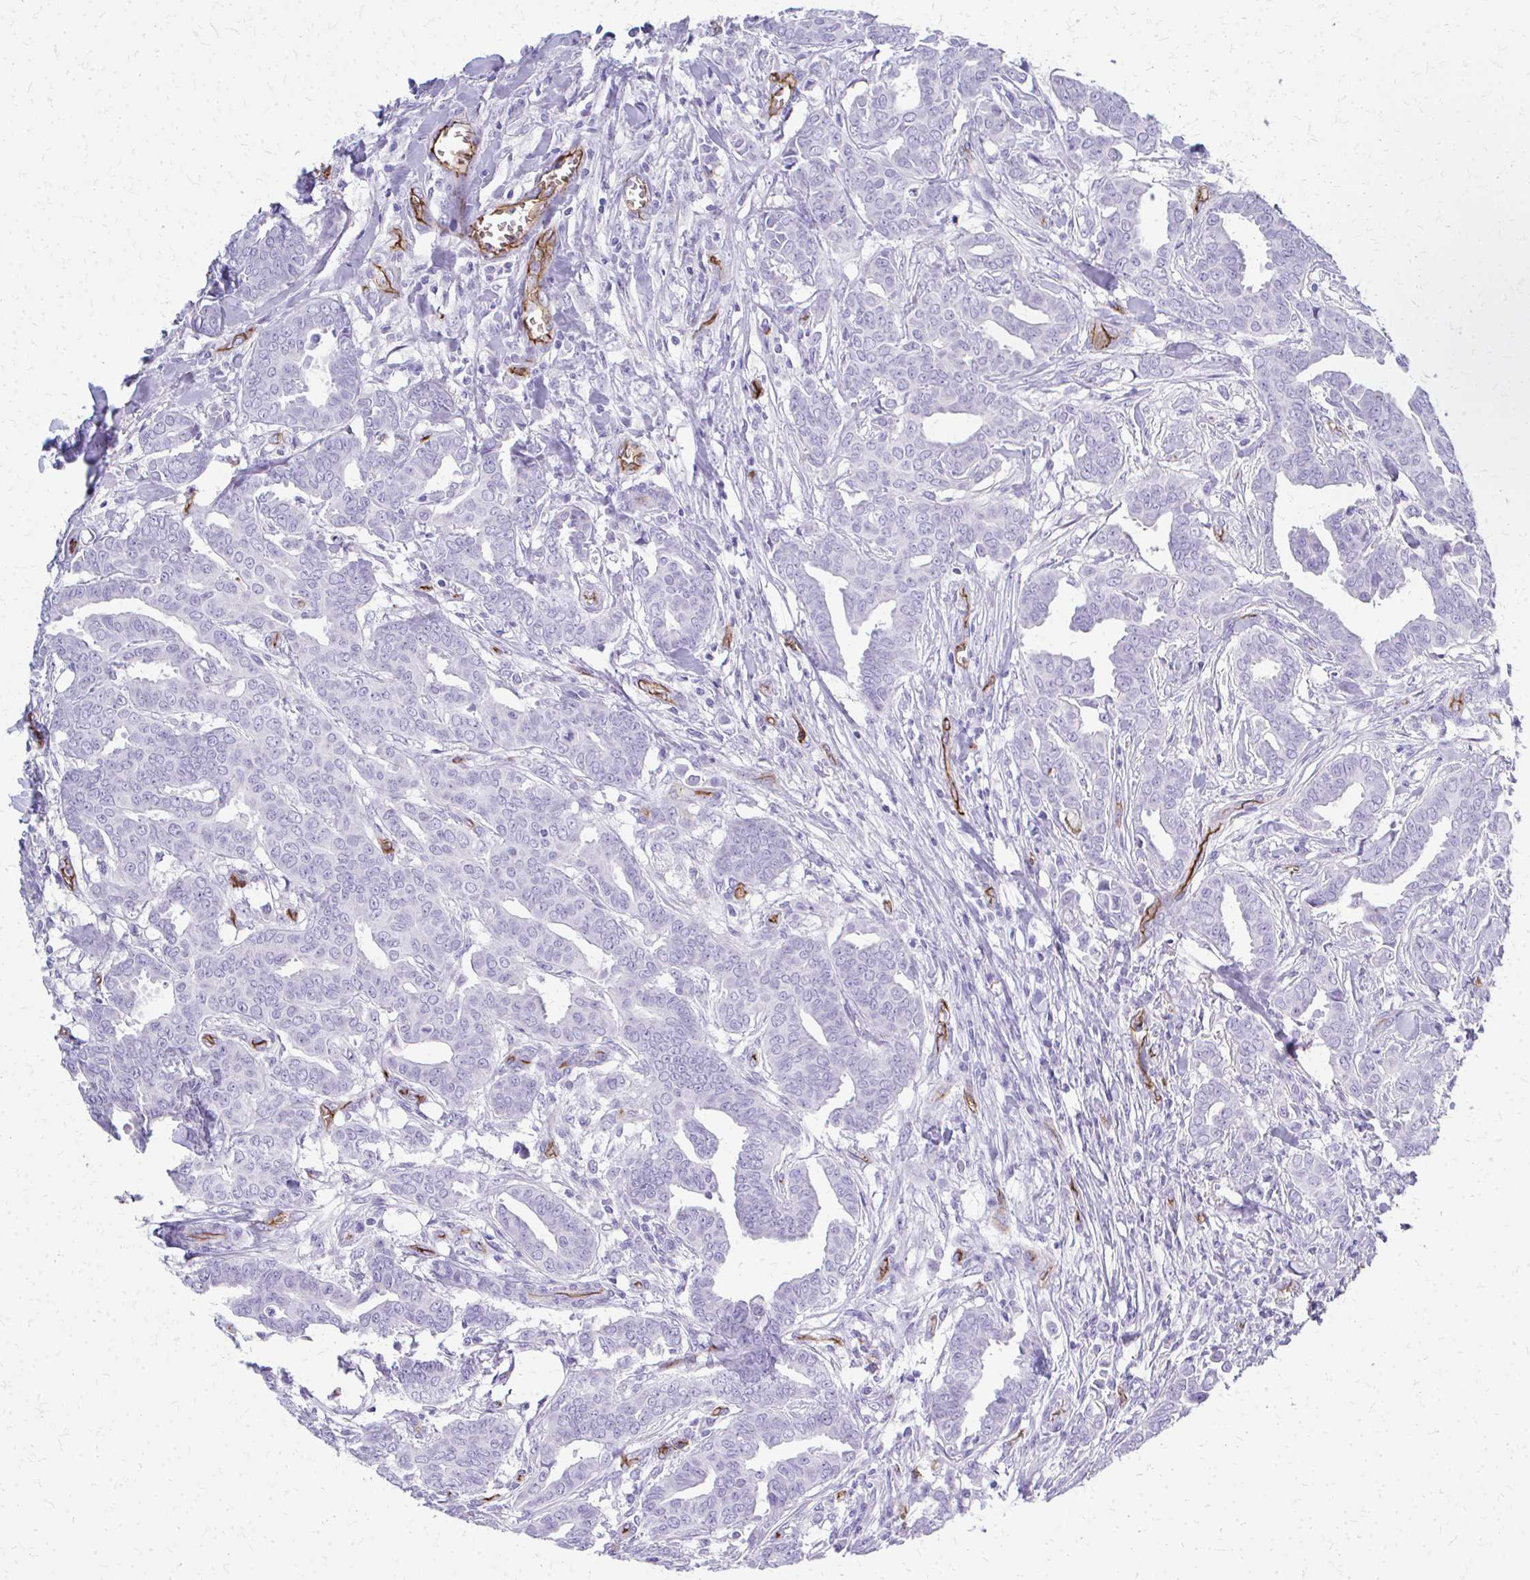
{"staining": {"intensity": "negative", "quantity": "none", "location": "none"}, "tissue": "breast cancer", "cell_type": "Tumor cells", "image_type": "cancer", "snomed": [{"axis": "morphology", "description": "Duct carcinoma"}, {"axis": "topography", "description": "Breast"}], "caption": "Tumor cells are negative for protein expression in human breast cancer (intraductal carcinoma).", "gene": "TPSG1", "patient": {"sex": "female", "age": 45}}